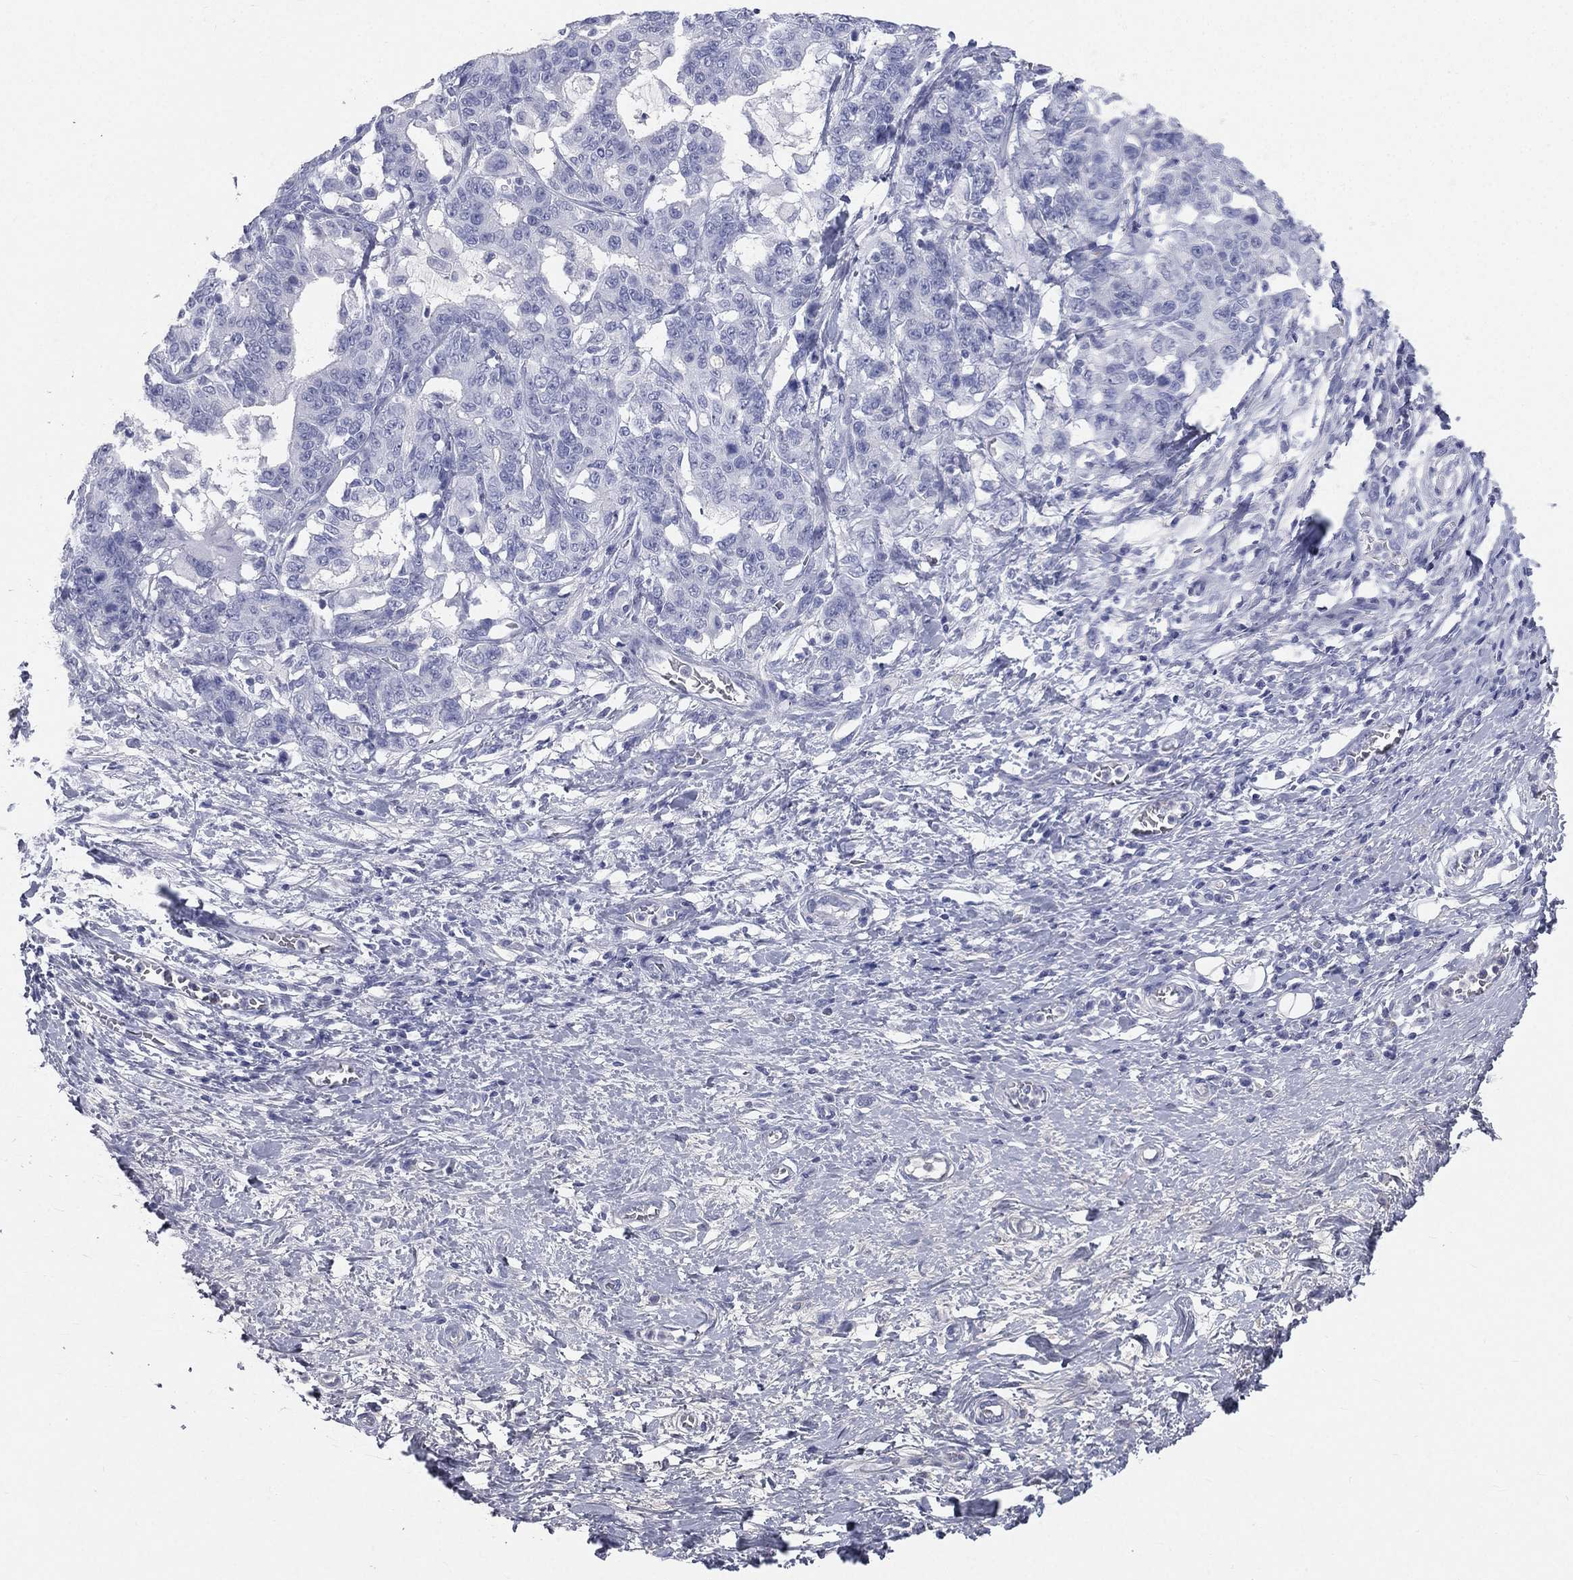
{"staining": {"intensity": "negative", "quantity": "none", "location": "none"}, "tissue": "stomach cancer", "cell_type": "Tumor cells", "image_type": "cancer", "snomed": [{"axis": "morphology", "description": "Normal tissue, NOS"}, {"axis": "morphology", "description": "Adenocarcinoma, NOS"}, {"axis": "topography", "description": "Stomach"}], "caption": "DAB immunohistochemical staining of human stomach adenocarcinoma displays no significant positivity in tumor cells. The staining is performed using DAB brown chromogen with nuclei counter-stained in using hematoxylin.", "gene": "HP", "patient": {"sex": "female", "age": 64}}